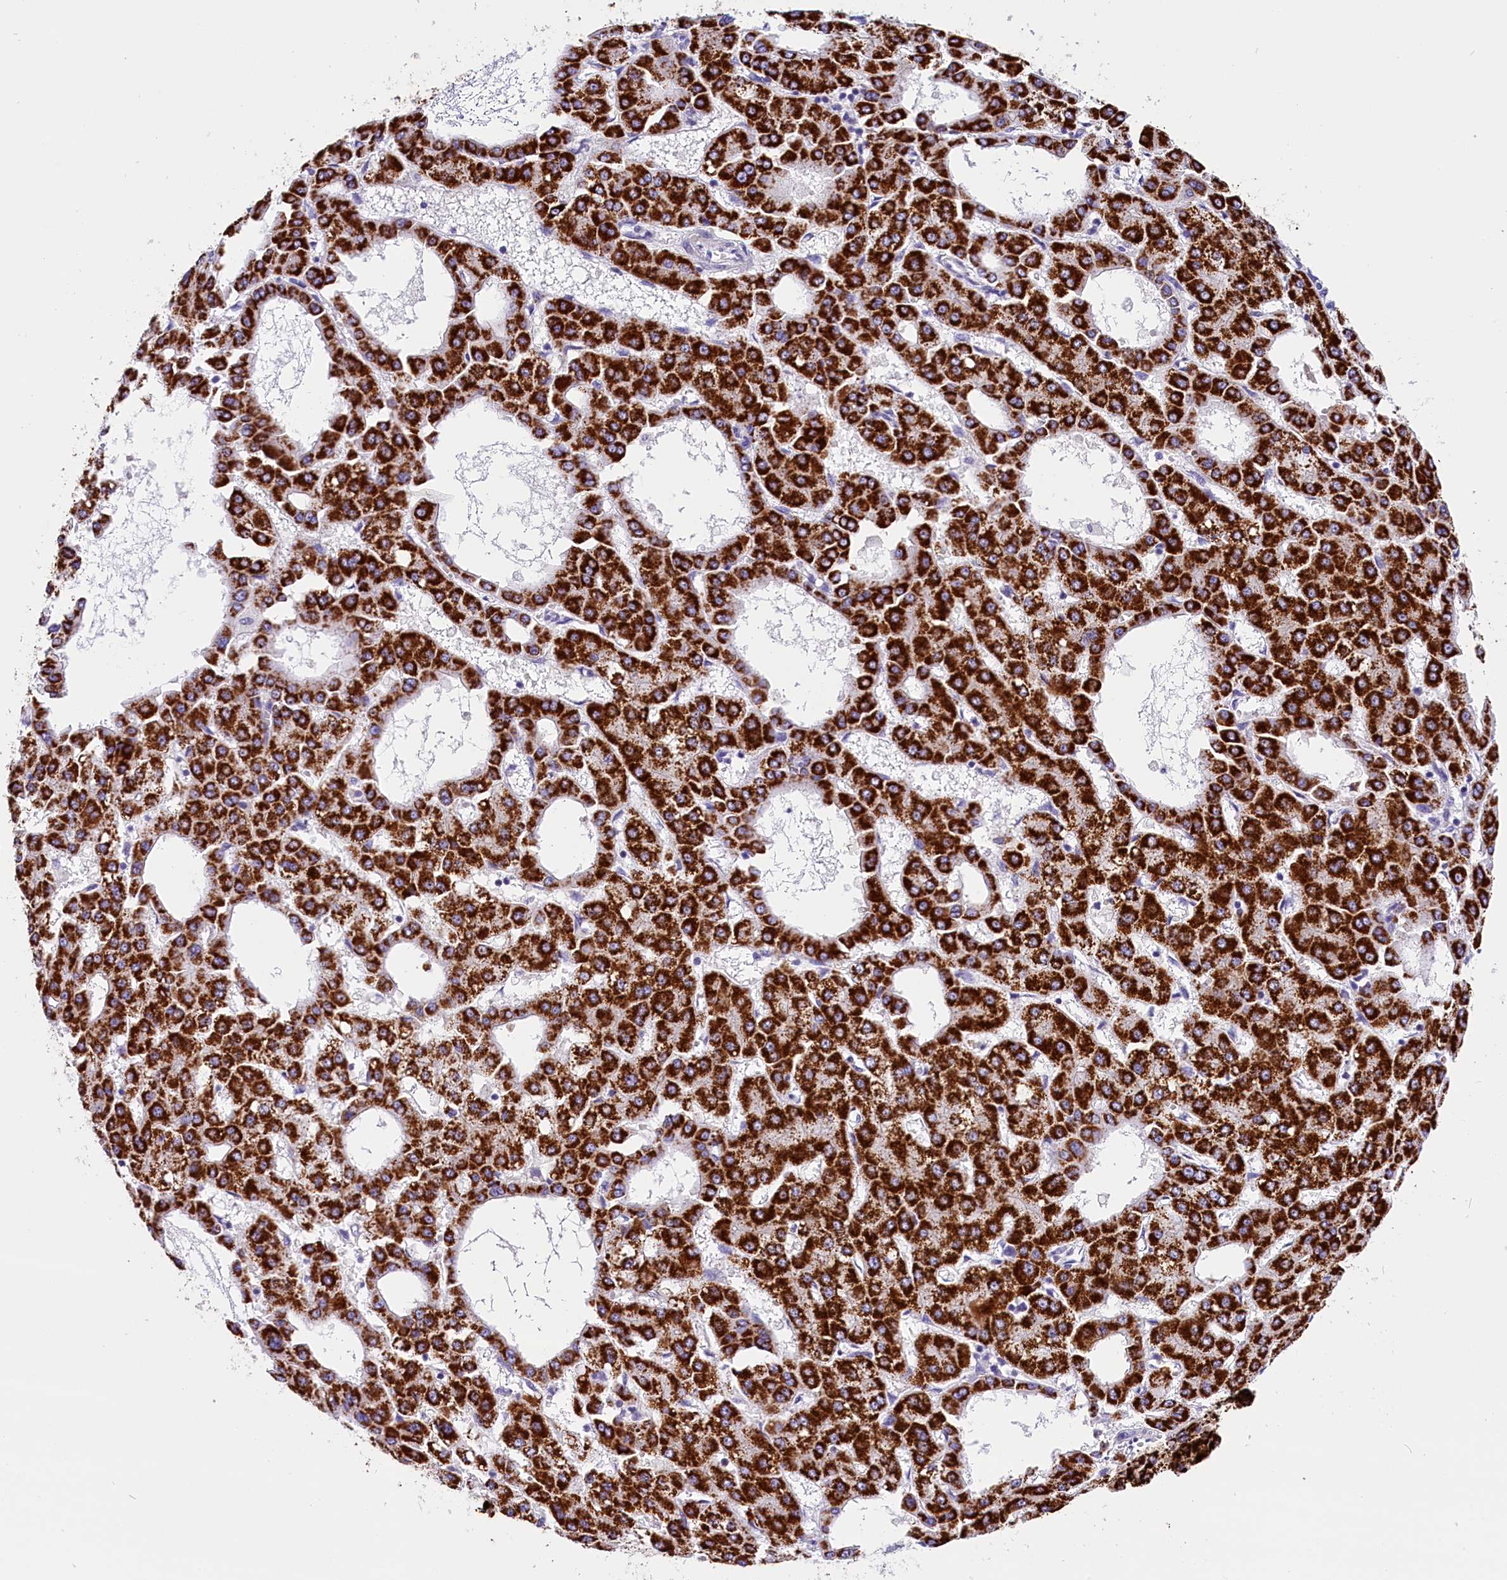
{"staining": {"intensity": "strong", "quantity": ">75%", "location": "cytoplasmic/membranous"}, "tissue": "liver cancer", "cell_type": "Tumor cells", "image_type": "cancer", "snomed": [{"axis": "morphology", "description": "Carcinoma, Hepatocellular, NOS"}, {"axis": "topography", "description": "Liver"}], "caption": "Strong cytoplasmic/membranous protein staining is identified in about >75% of tumor cells in liver hepatocellular carcinoma.", "gene": "ABAT", "patient": {"sex": "male", "age": 47}}